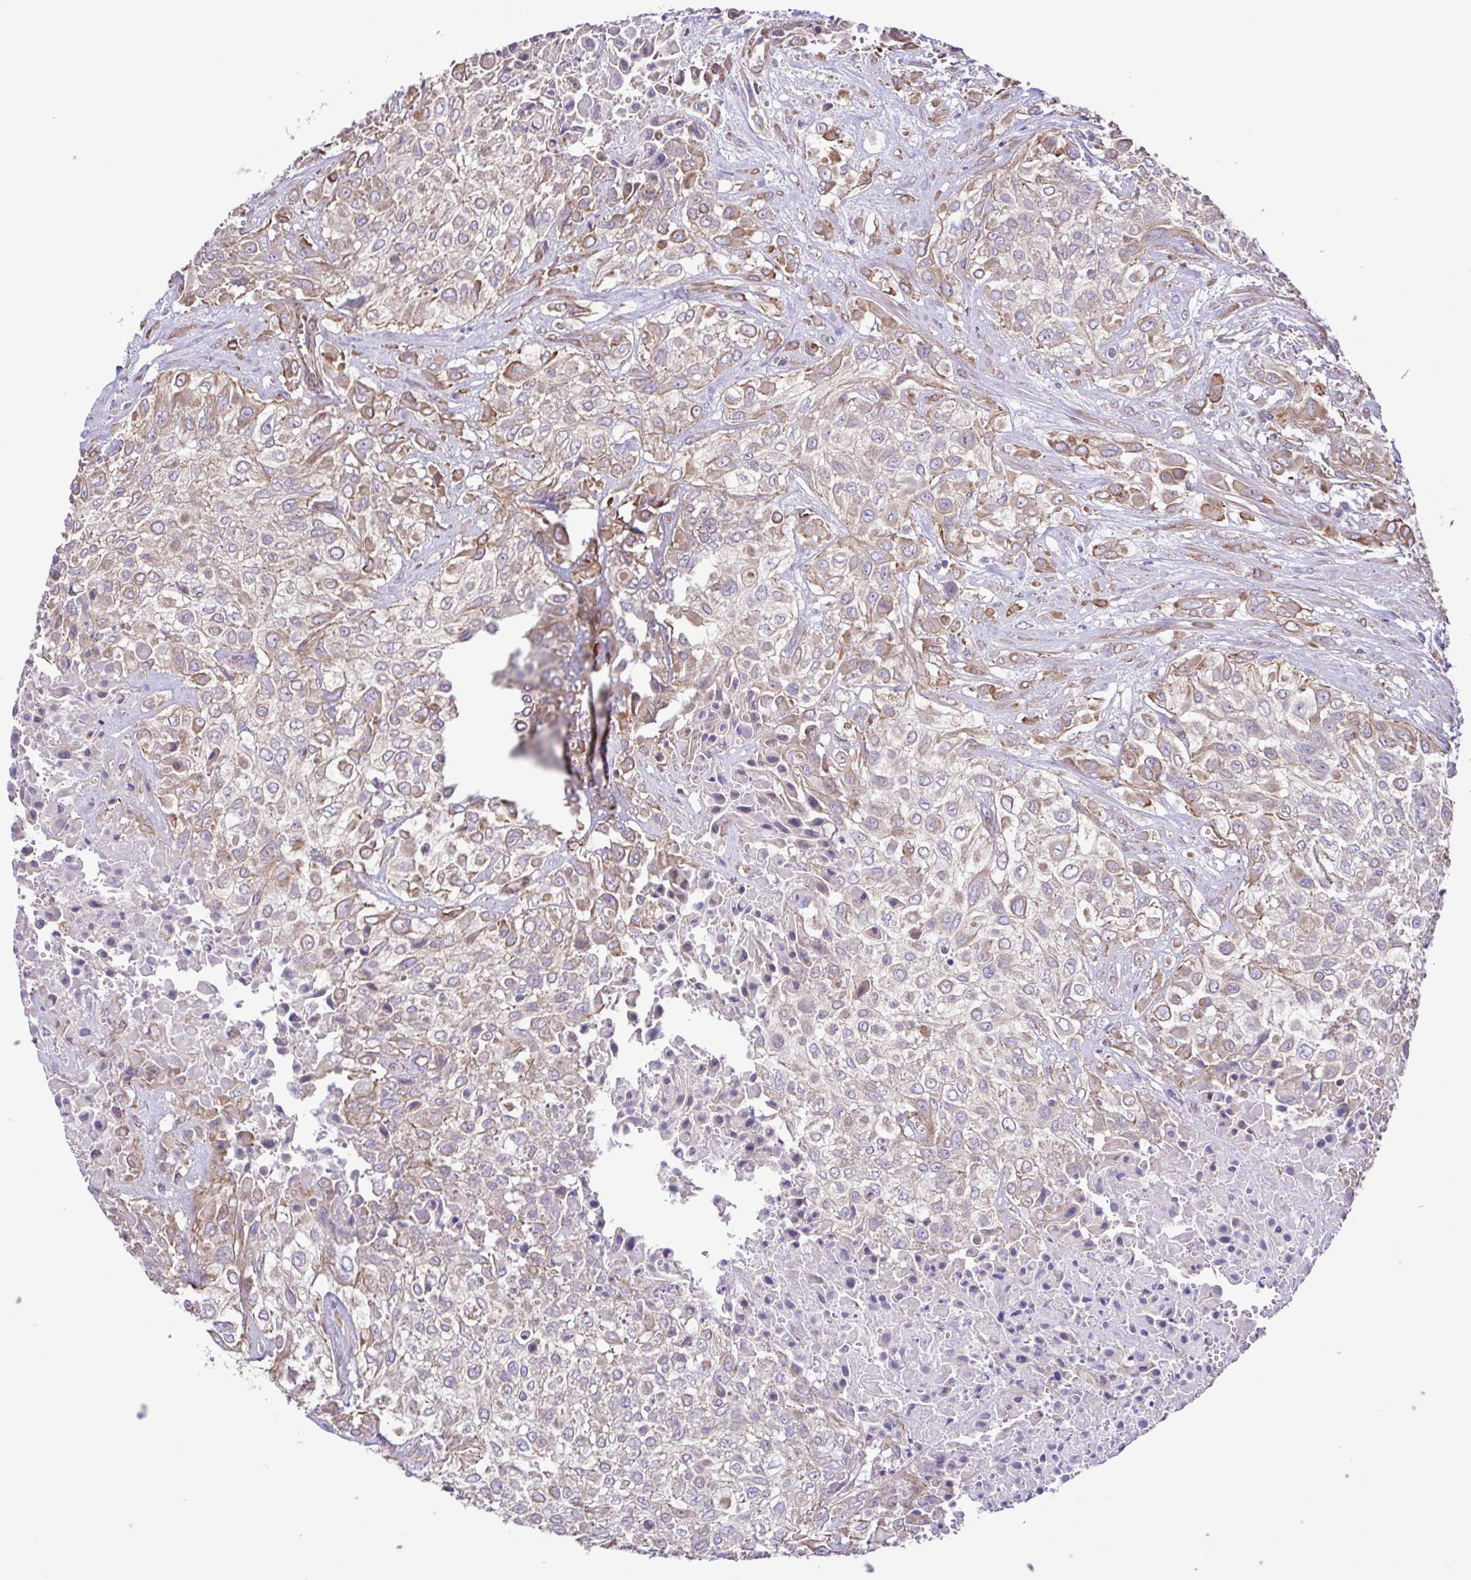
{"staining": {"intensity": "weak", "quantity": "<25%", "location": "cytoplasmic/membranous"}, "tissue": "urothelial cancer", "cell_type": "Tumor cells", "image_type": "cancer", "snomed": [{"axis": "morphology", "description": "Urothelial carcinoma, High grade"}, {"axis": "topography", "description": "Urinary bladder"}], "caption": "Micrograph shows no protein staining in tumor cells of urothelial cancer tissue.", "gene": "FLT1", "patient": {"sex": "male", "age": 57}}